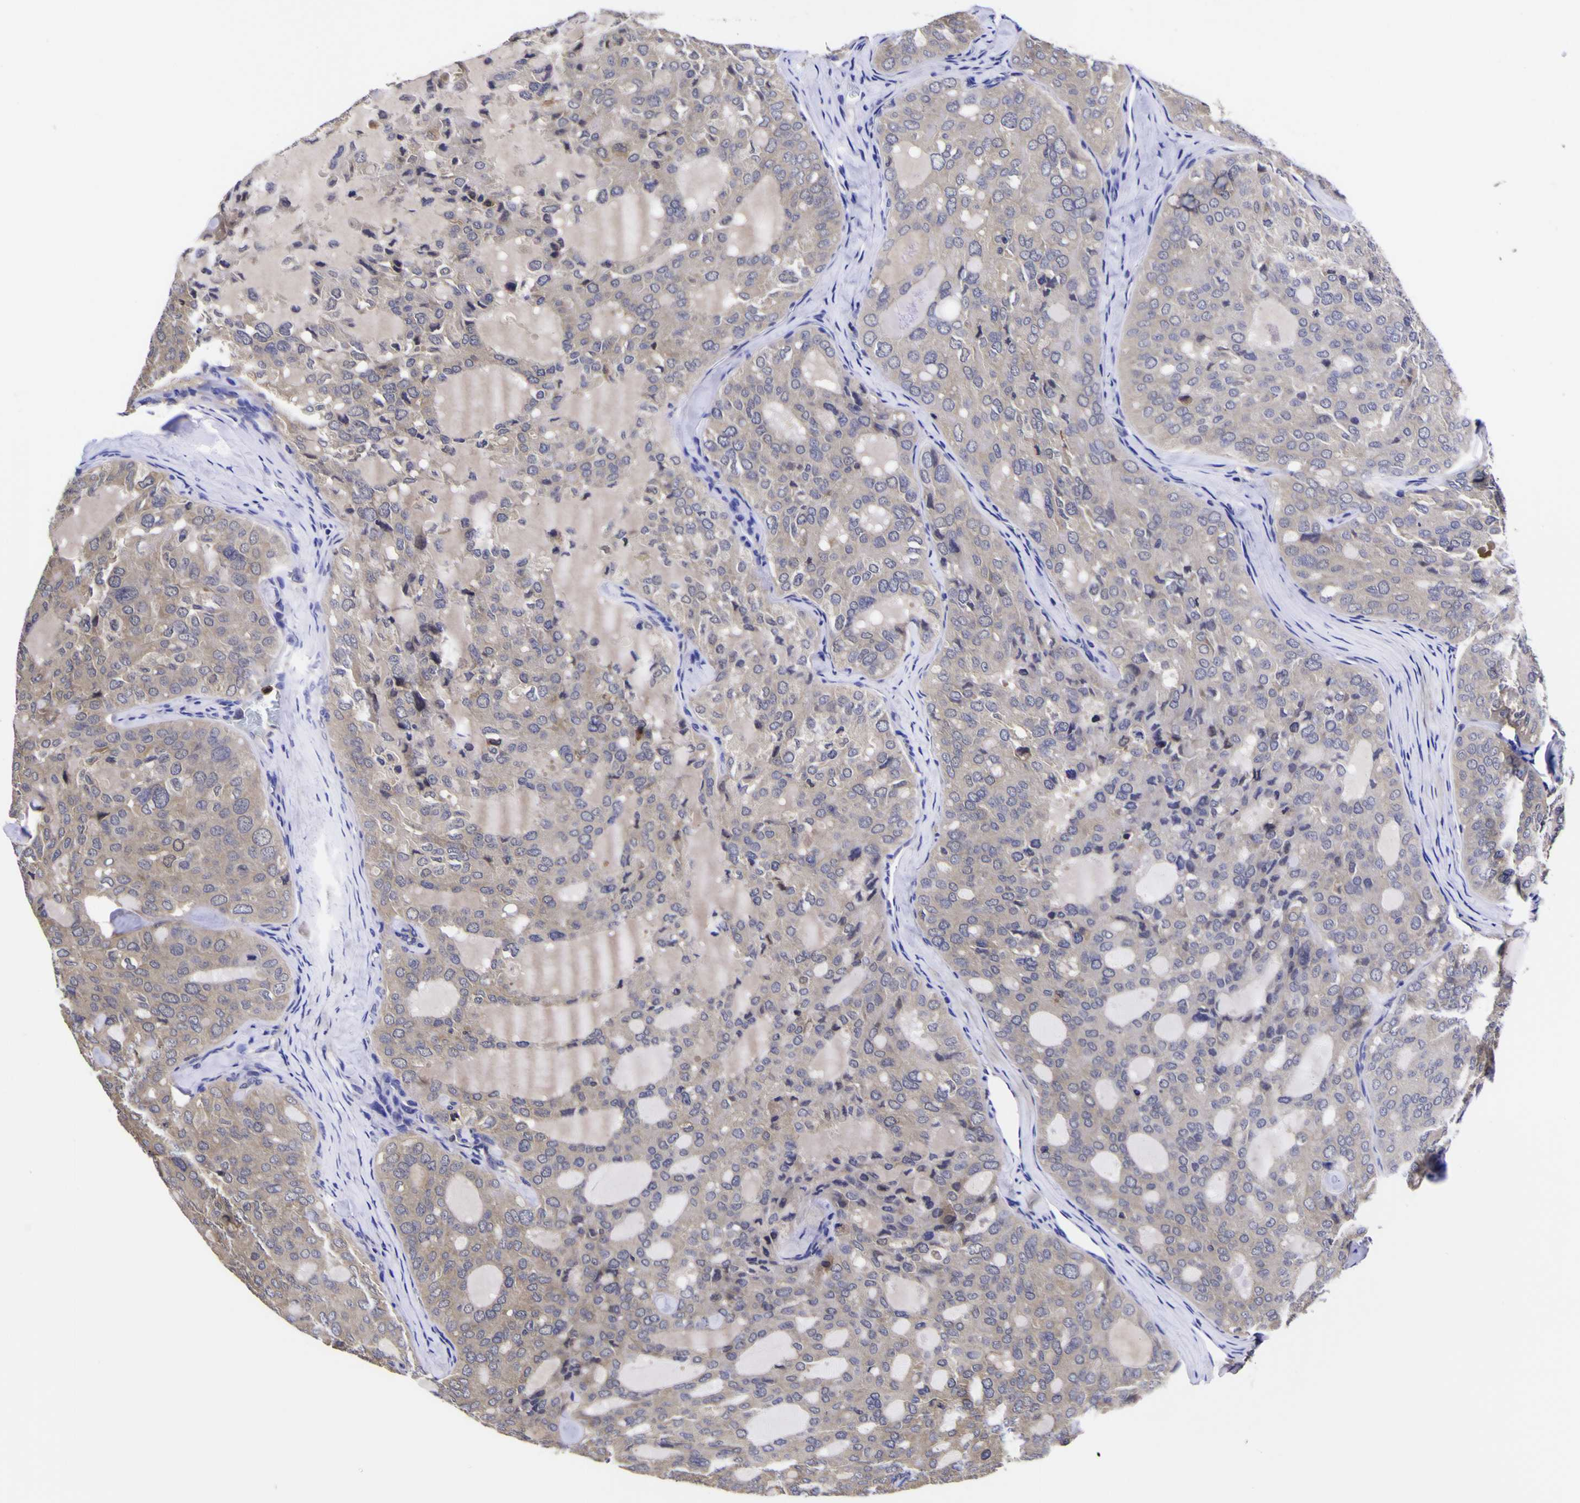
{"staining": {"intensity": "negative", "quantity": "none", "location": "none"}, "tissue": "thyroid cancer", "cell_type": "Tumor cells", "image_type": "cancer", "snomed": [{"axis": "morphology", "description": "Follicular adenoma carcinoma, NOS"}, {"axis": "topography", "description": "Thyroid gland"}], "caption": "Thyroid follicular adenoma carcinoma was stained to show a protein in brown. There is no significant positivity in tumor cells. (Brightfield microscopy of DAB (3,3'-diaminobenzidine) IHC at high magnification).", "gene": "MAPK14", "patient": {"sex": "male", "age": 75}}